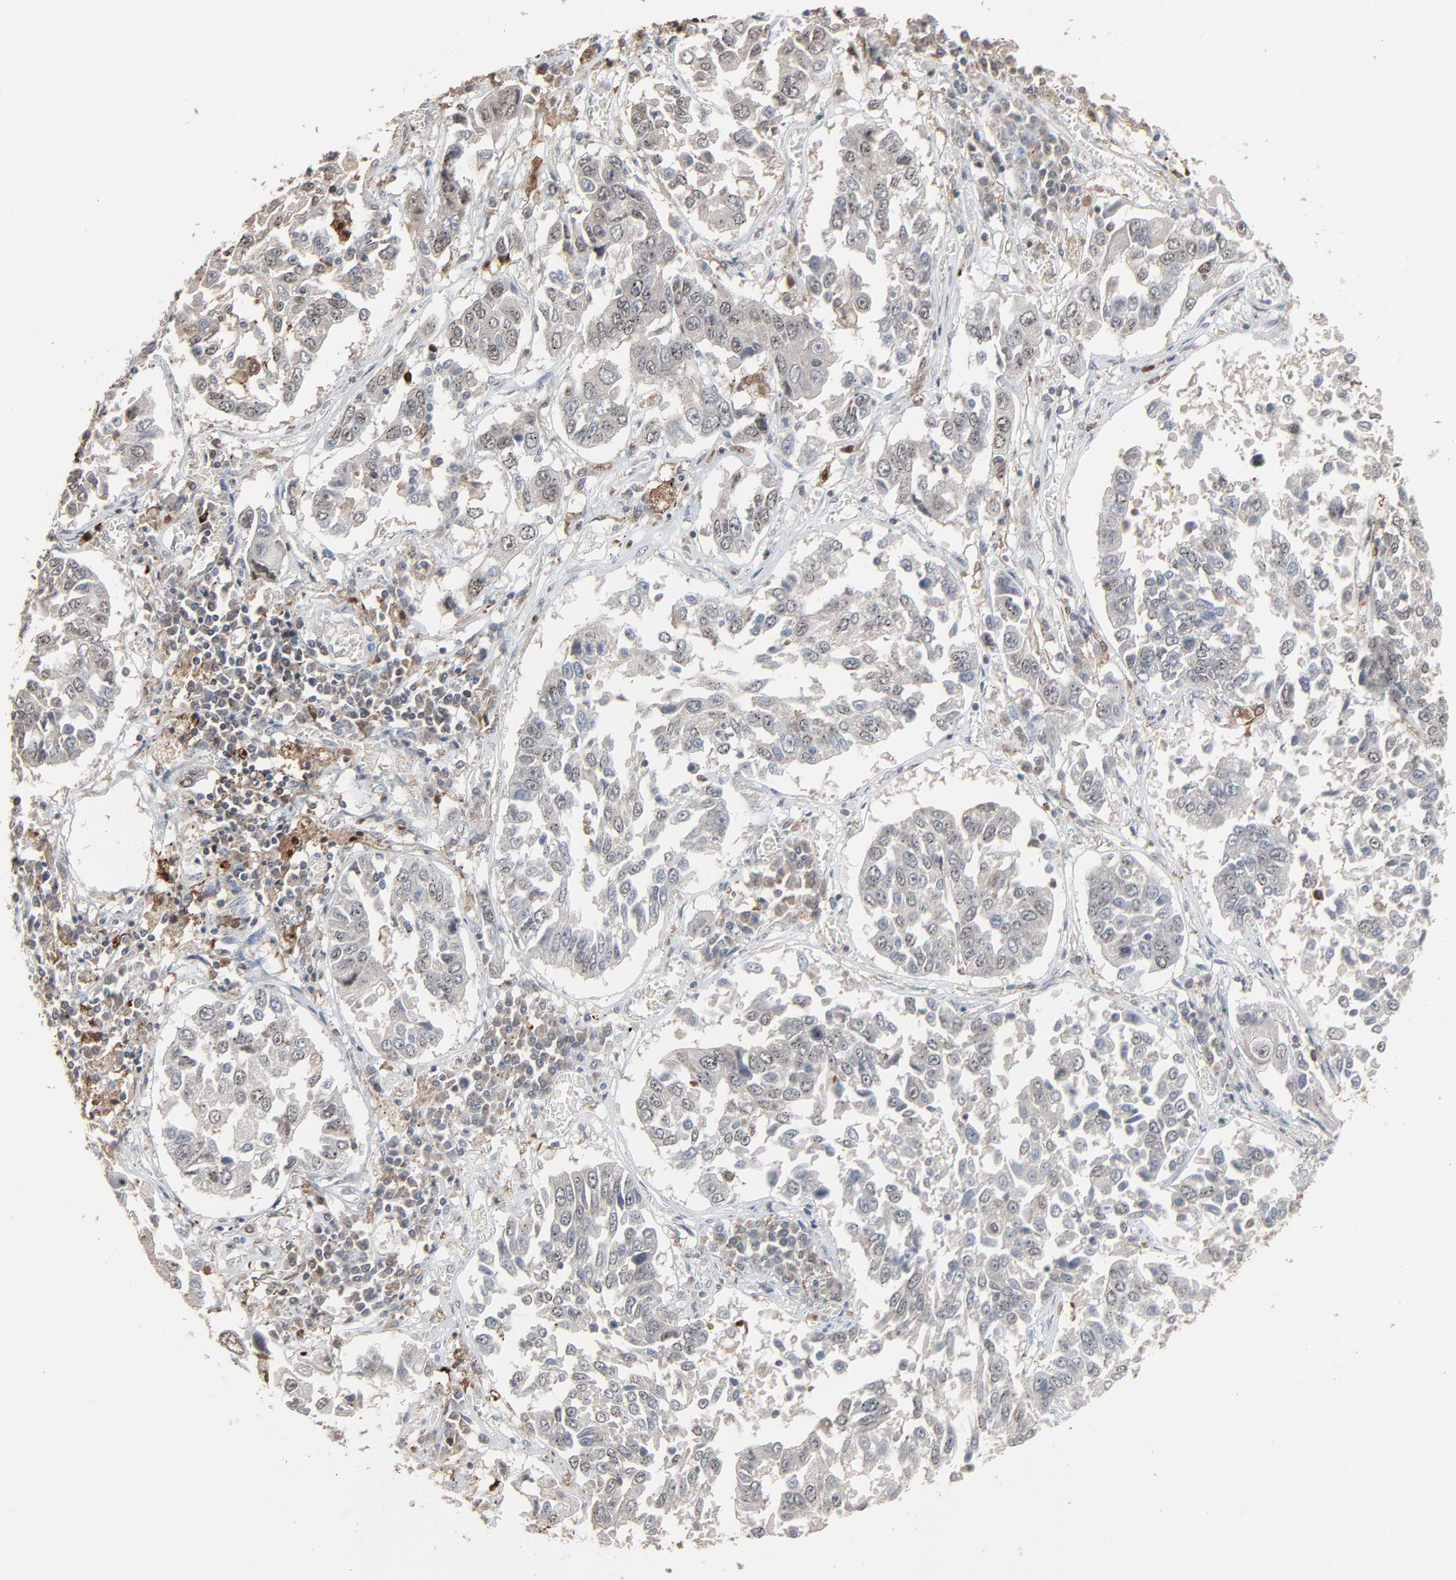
{"staining": {"intensity": "negative", "quantity": "none", "location": "none"}, "tissue": "lung cancer", "cell_type": "Tumor cells", "image_type": "cancer", "snomed": [{"axis": "morphology", "description": "Squamous cell carcinoma, NOS"}, {"axis": "topography", "description": "Lung"}], "caption": "The photomicrograph demonstrates no significant positivity in tumor cells of lung cancer (squamous cell carcinoma).", "gene": "DOCK8", "patient": {"sex": "male", "age": 71}}